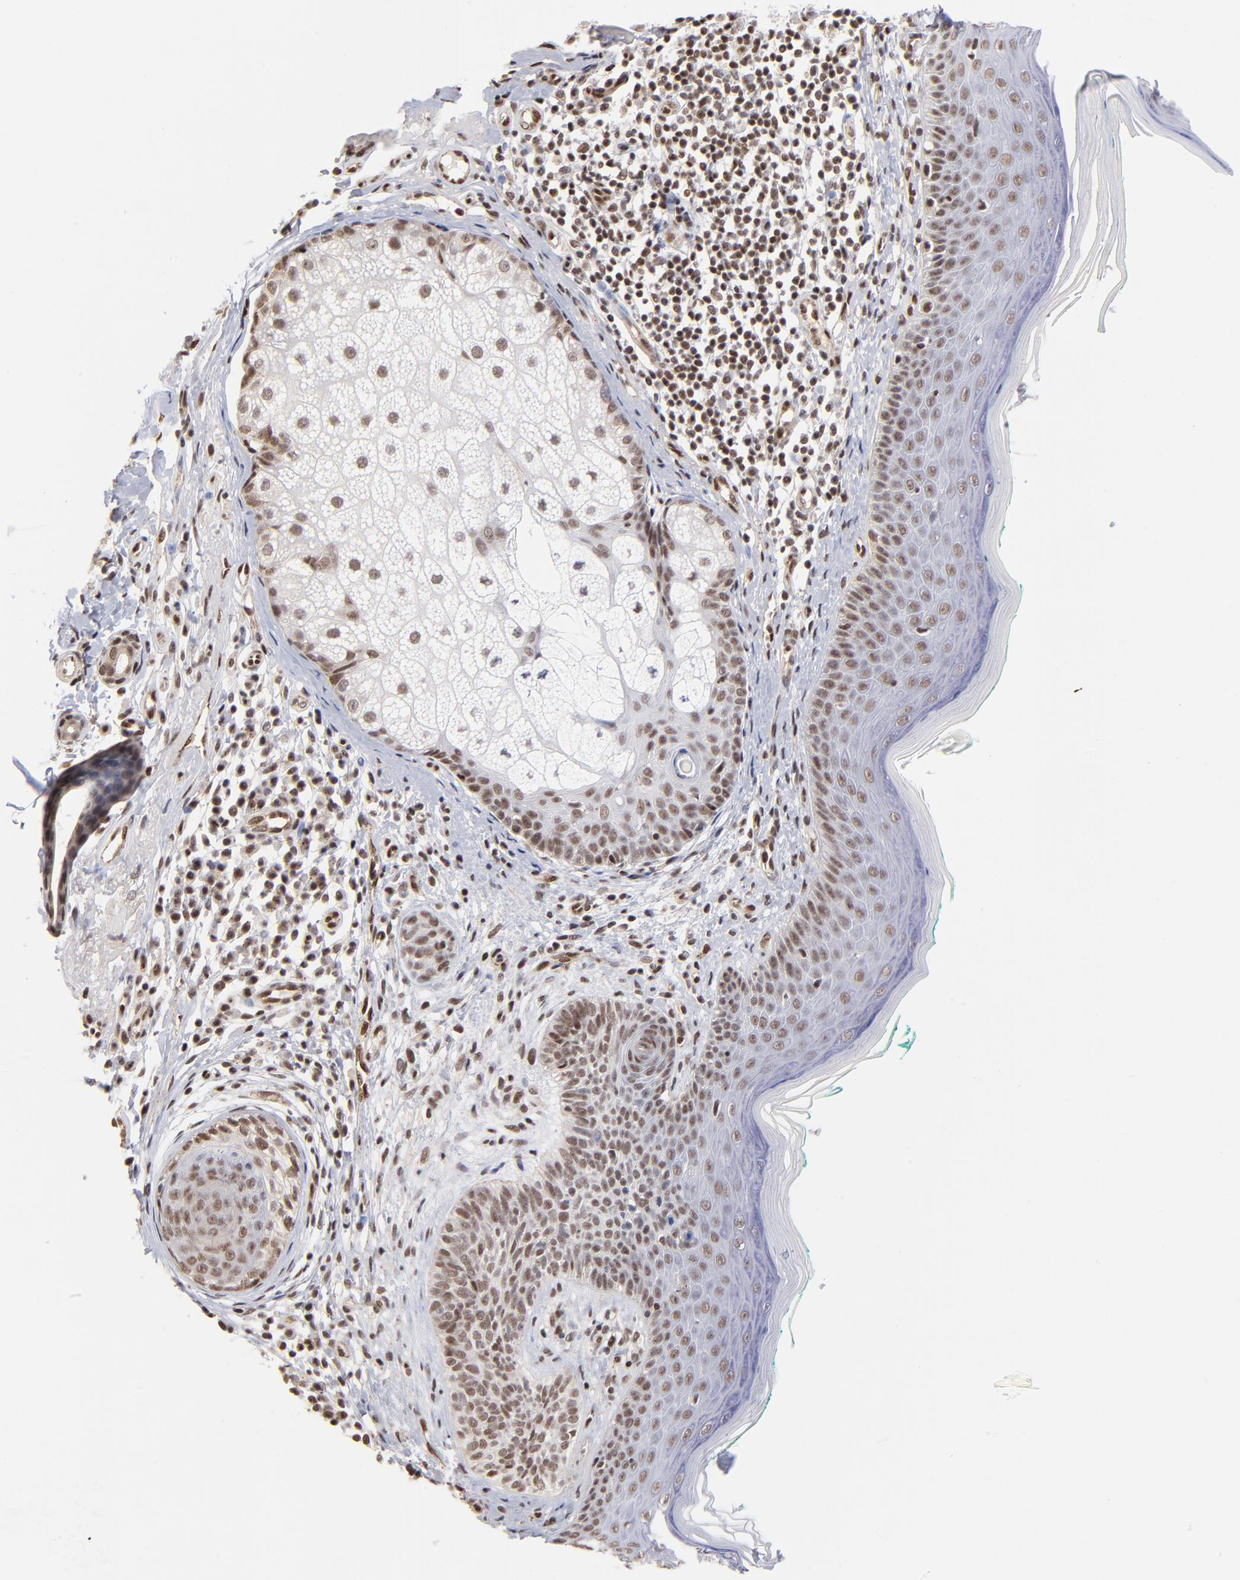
{"staining": {"intensity": "weak", "quantity": ">75%", "location": "nuclear"}, "tissue": "skin cancer", "cell_type": "Tumor cells", "image_type": "cancer", "snomed": [{"axis": "morphology", "description": "Normal tissue, NOS"}, {"axis": "morphology", "description": "Basal cell carcinoma"}, {"axis": "topography", "description": "Skin"}], "caption": "Immunohistochemical staining of human skin basal cell carcinoma reveals weak nuclear protein positivity in approximately >75% of tumor cells. (Stains: DAB in brown, nuclei in blue, Microscopy: brightfield microscopy at high magnification).", "gene": "GABPA", "patient": {"sex": "male", "age": 76}}